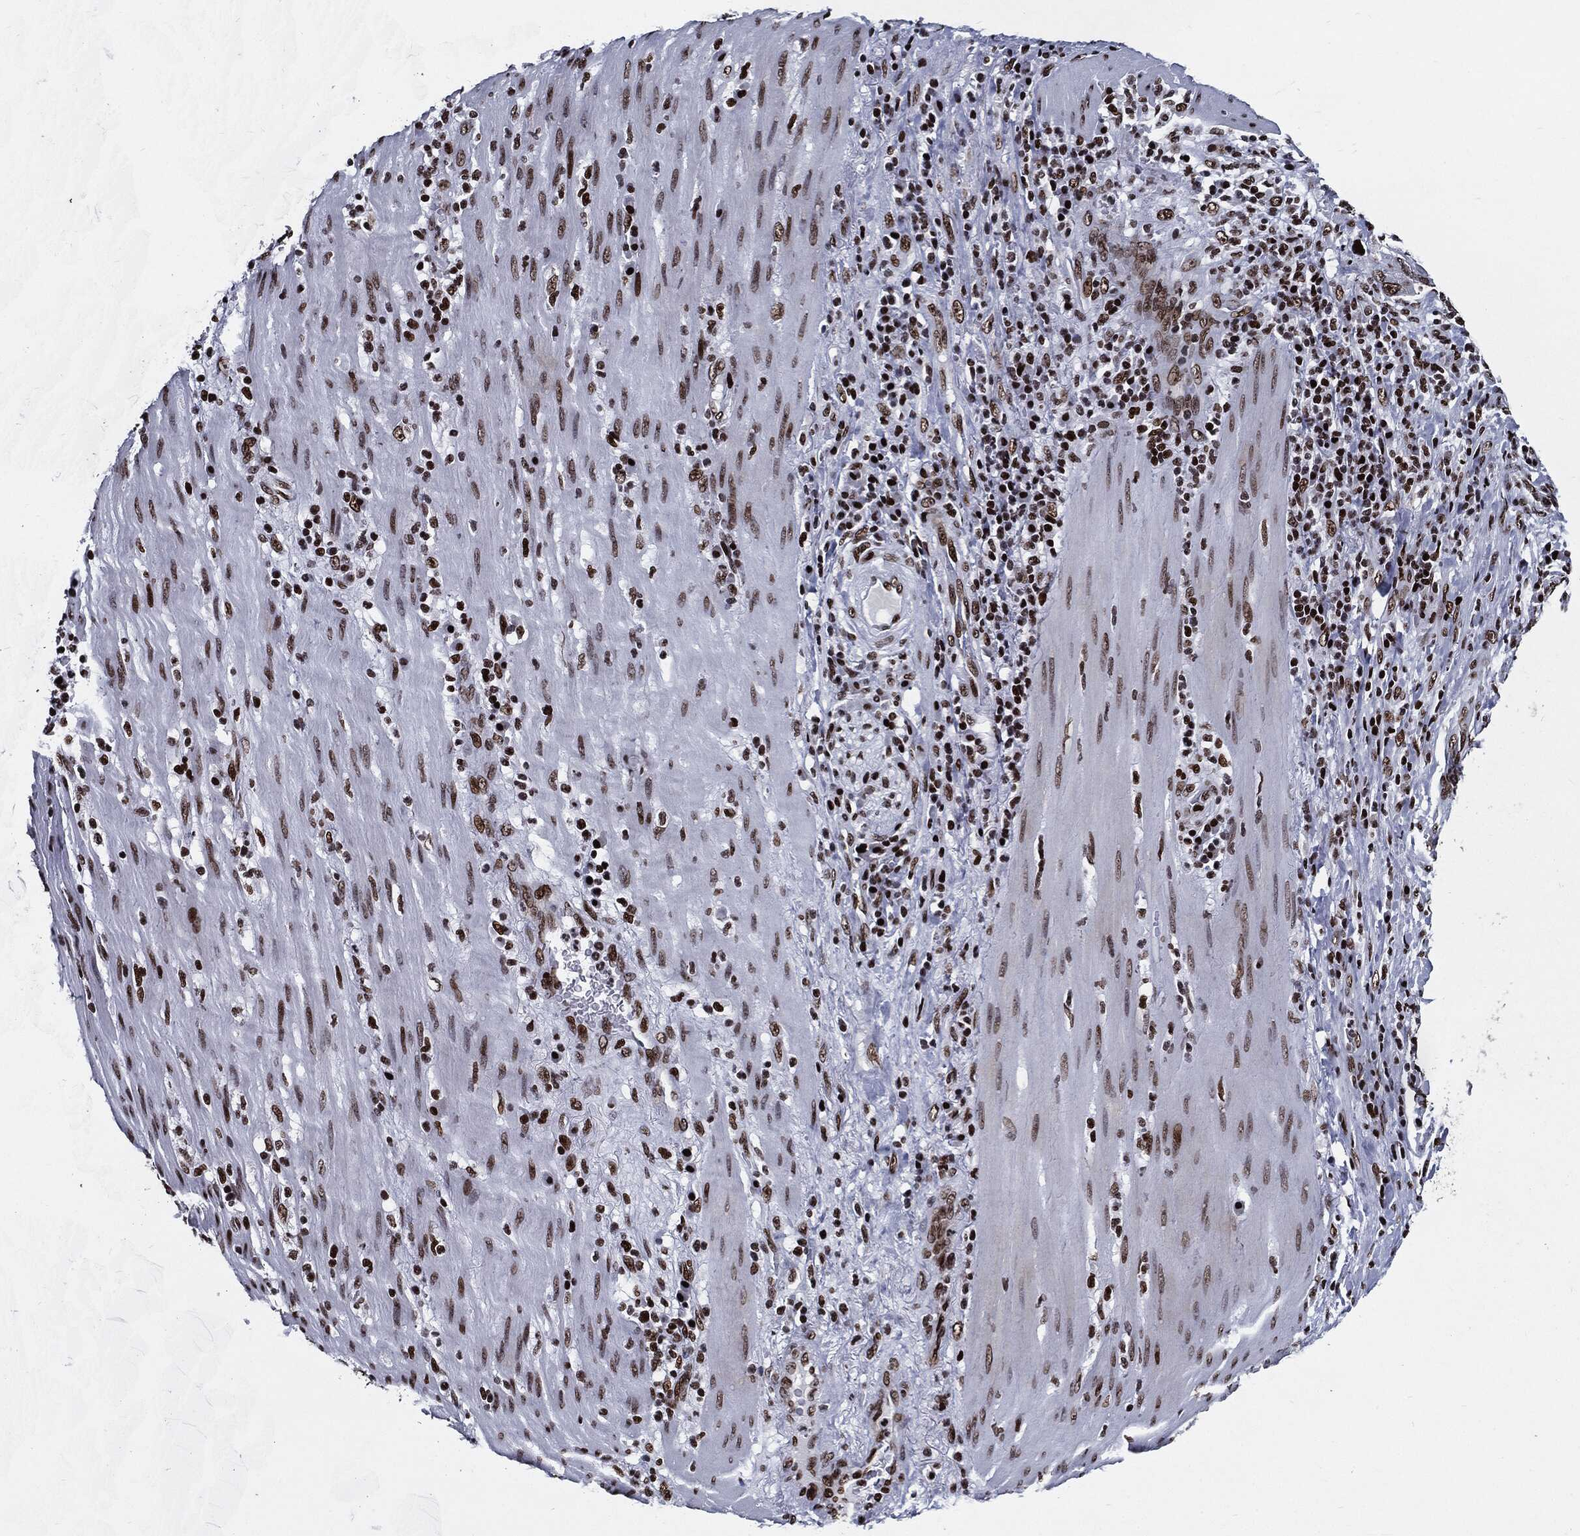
{"staining": {"intensity": "moderate", "quantity": ">75%", "location": "nuclear"}, "tissue": "stomach cancer", "cell_type": "Tumor cells", "image_type": "cancer", "snomed": [{"axis": "morphology", "description": "Adenocarcinoma, NOS"}, {"axis": "topography", "description": "Stomach"}], "caption": "Human adenocarcinoma (stomach) stained with a protein marker shows moderate staining in tumor cells.", "gene": "ZFP91", "patient": {"sex": "male", "age": 54}}